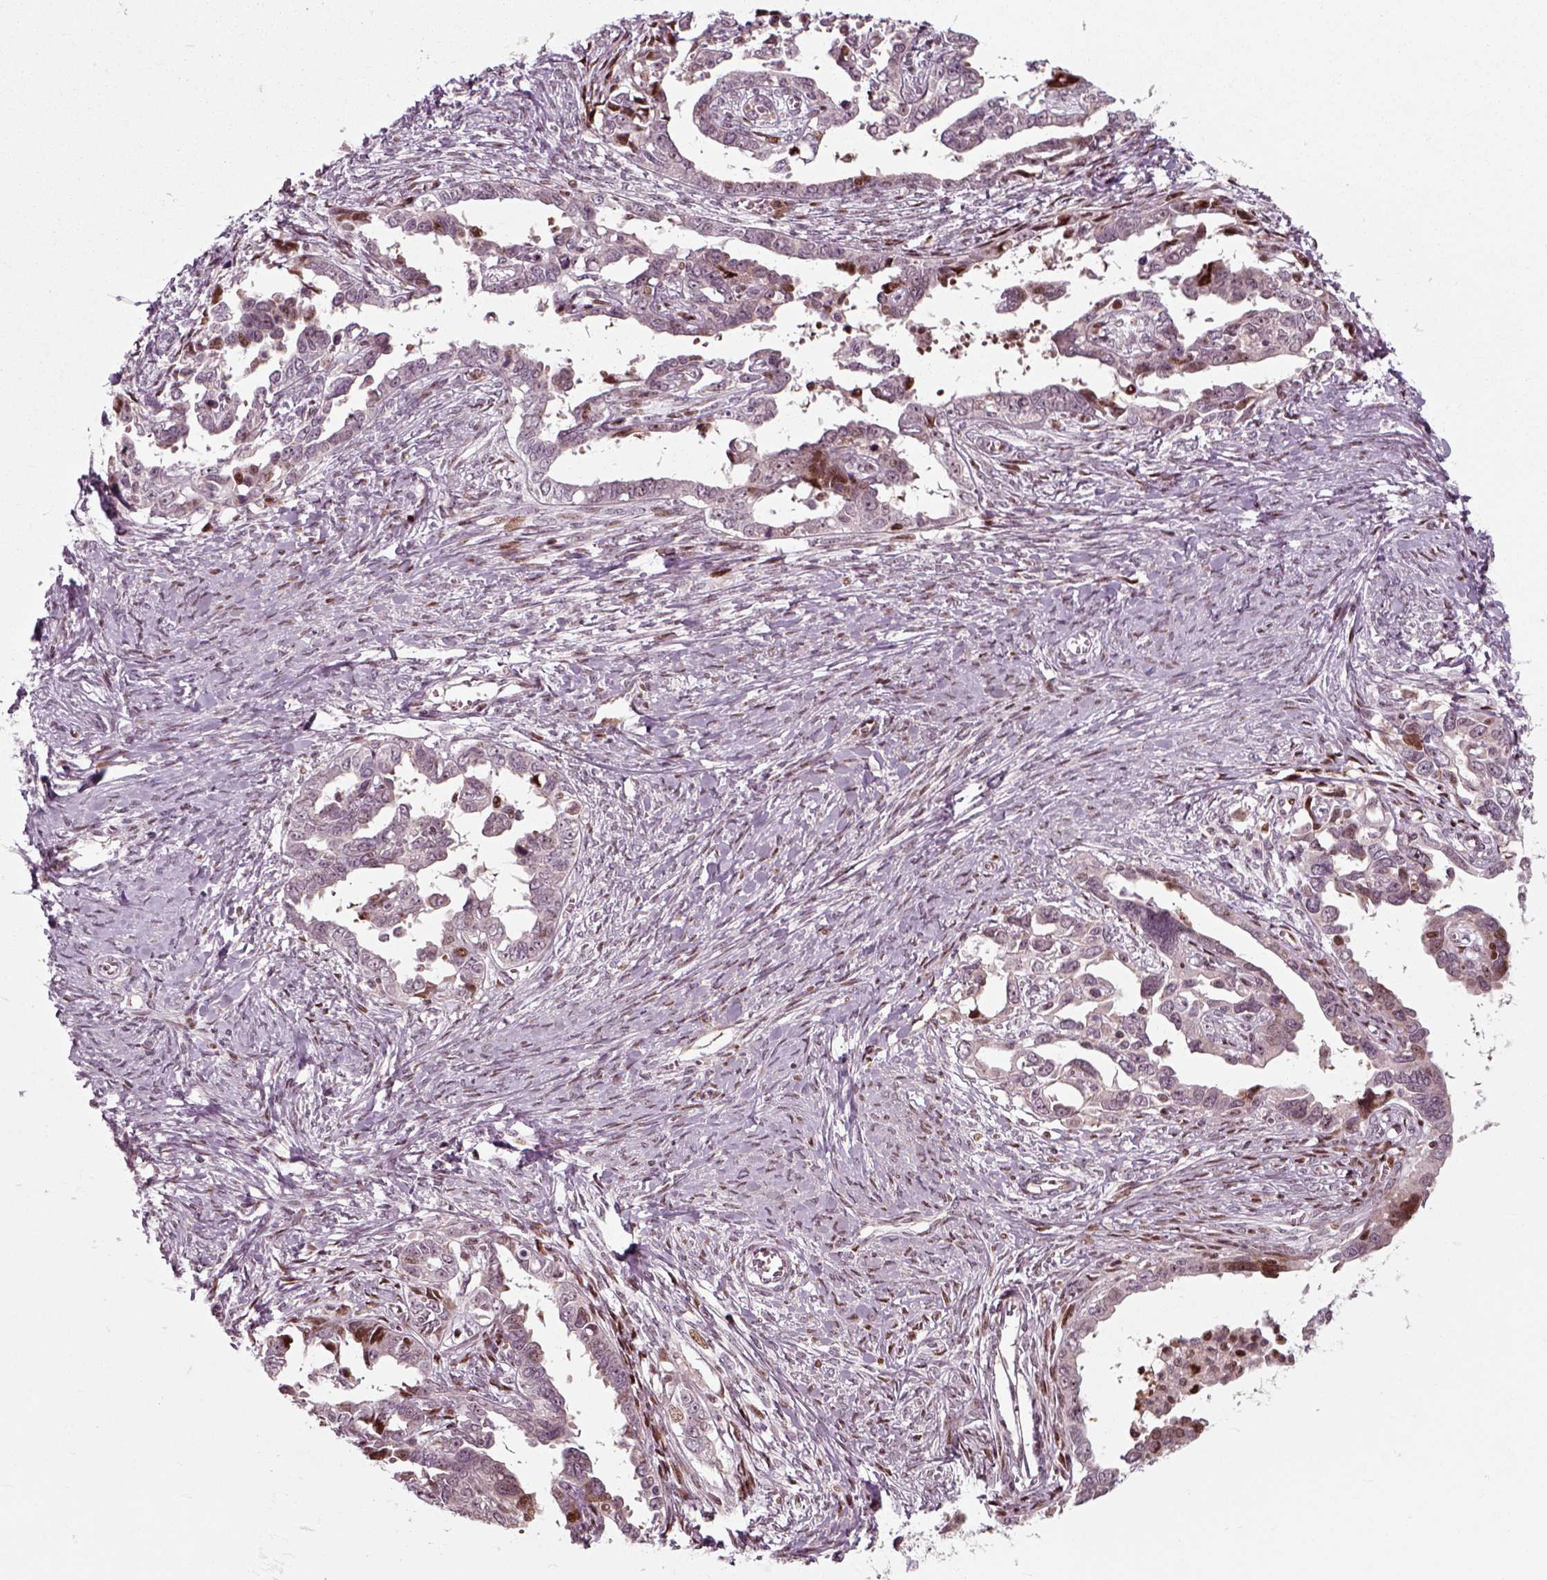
{"staining": {"intensity": "moderate", "quantity": "<25%", "location": "nuclear"}, "tissue": "ovarian cancer", "cell_type": "Tumor cells", "image_type": "cancer", "snomed": [{"axis": "morphology", "description": "Cystadenocarcinoma, serous, NOS"}, {"axis": "topography", "description": "Ovary"}], "caption": "A brown stain labels moderate nuclear staining of a protein in human serous cystadenocarcinoma (ovarian) tumor cells. (DAB (3,3'-diaminobenzidine) IHC with brightfield microscopy, high magnification).", "gene": "CDC14A", "patient": {"sex": "female", "age": 69}}